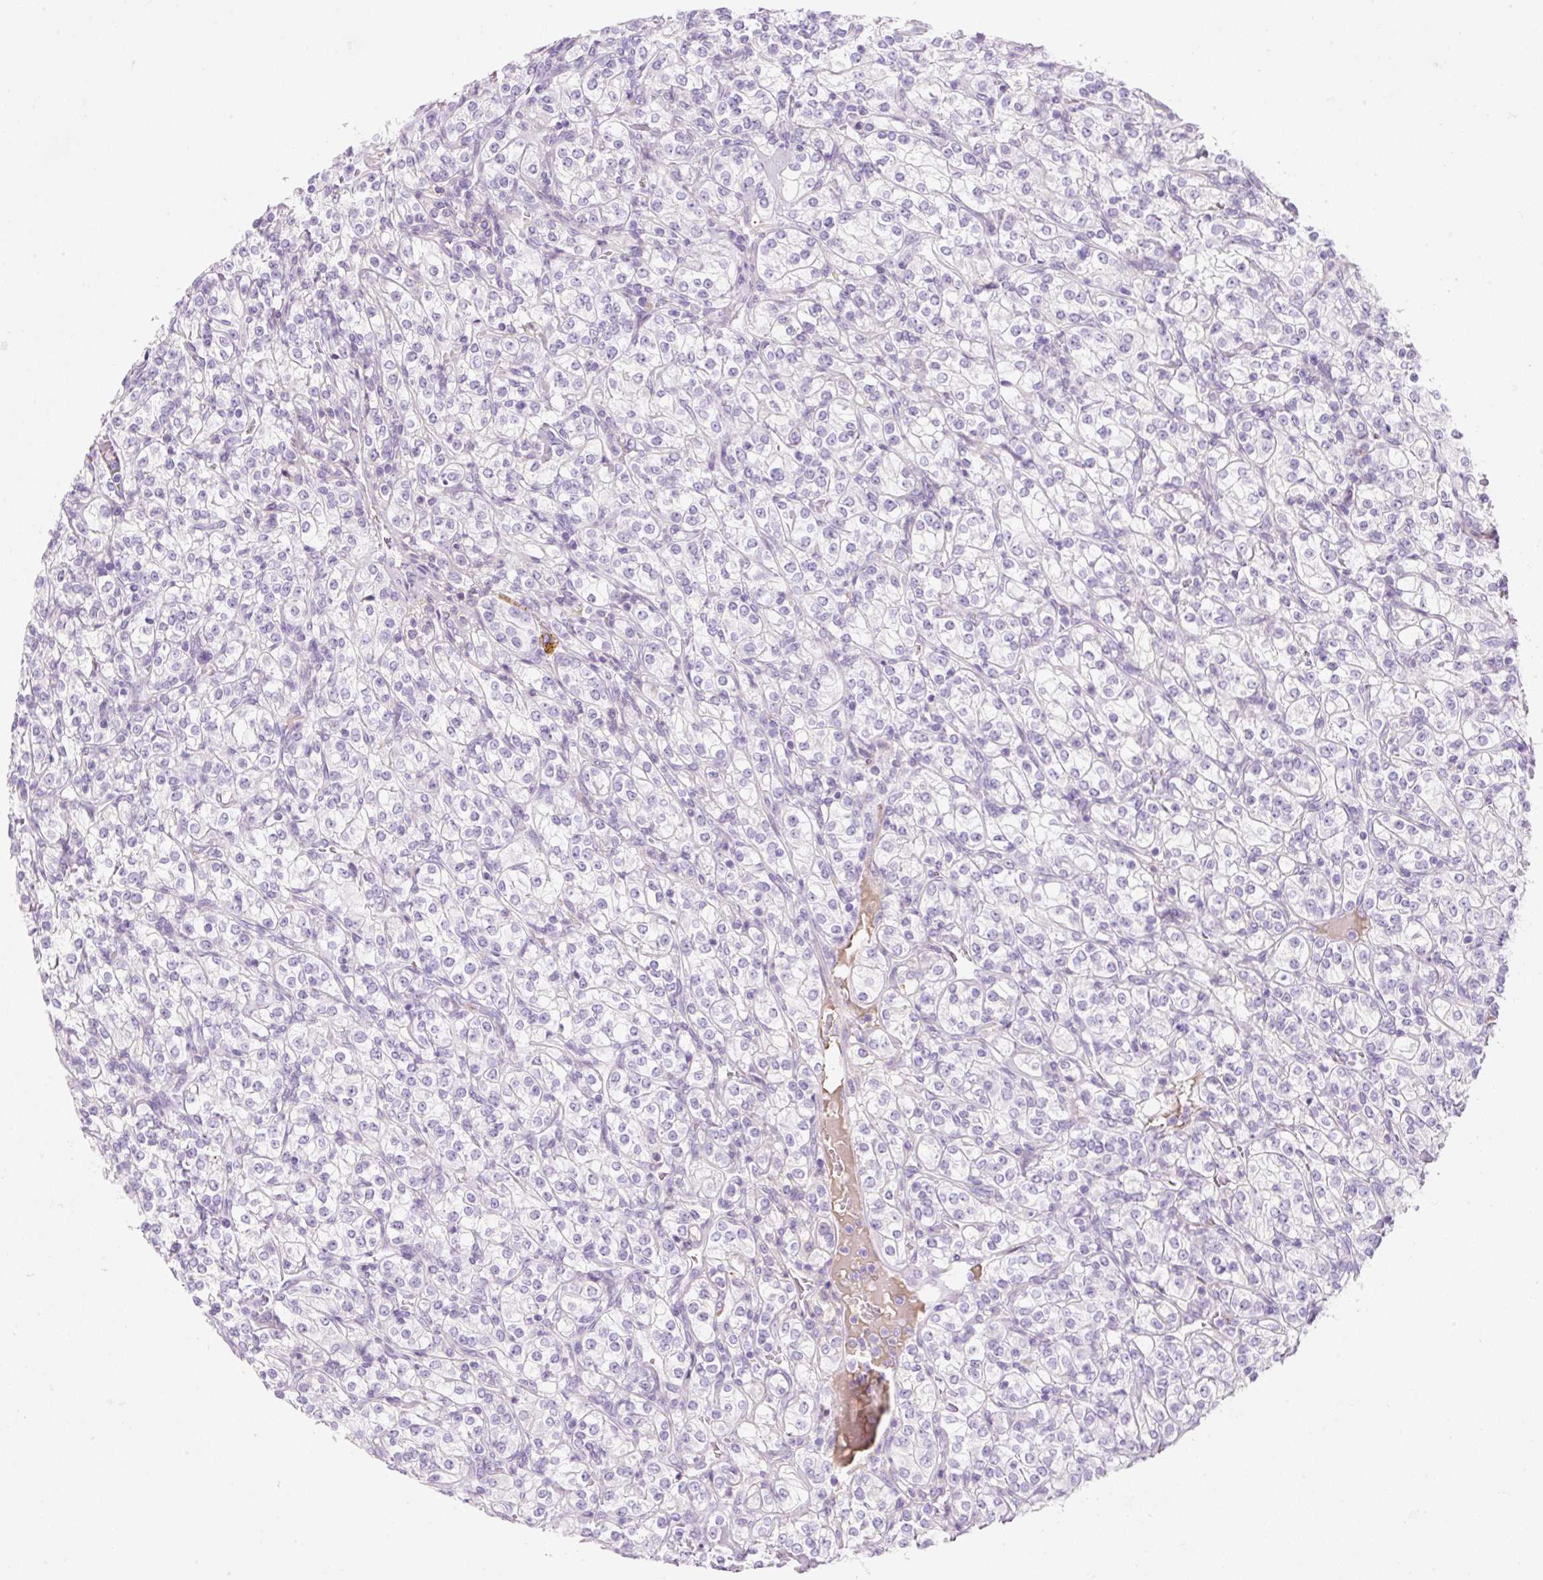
{"staining": {"intensity": "negative", "quantity": "none", "location": "none"}, "tissue": "renal cancer", "cell_type": "Tumor cells", "image_type": "cancer", "snomed": [{"axis": "morphology", "description": "Adenocarcinoma, NOS"}, {"axis": "topography", "description": "Kidney"}], "caption": "DAB (3,3'-diaminobenzidine) immunohistochemical staining of adenocarcinoma (renal) shows no significant expression in tumor cells.", "gene": "ZNF121", "patient": {"sex": "male", "age": 77}}